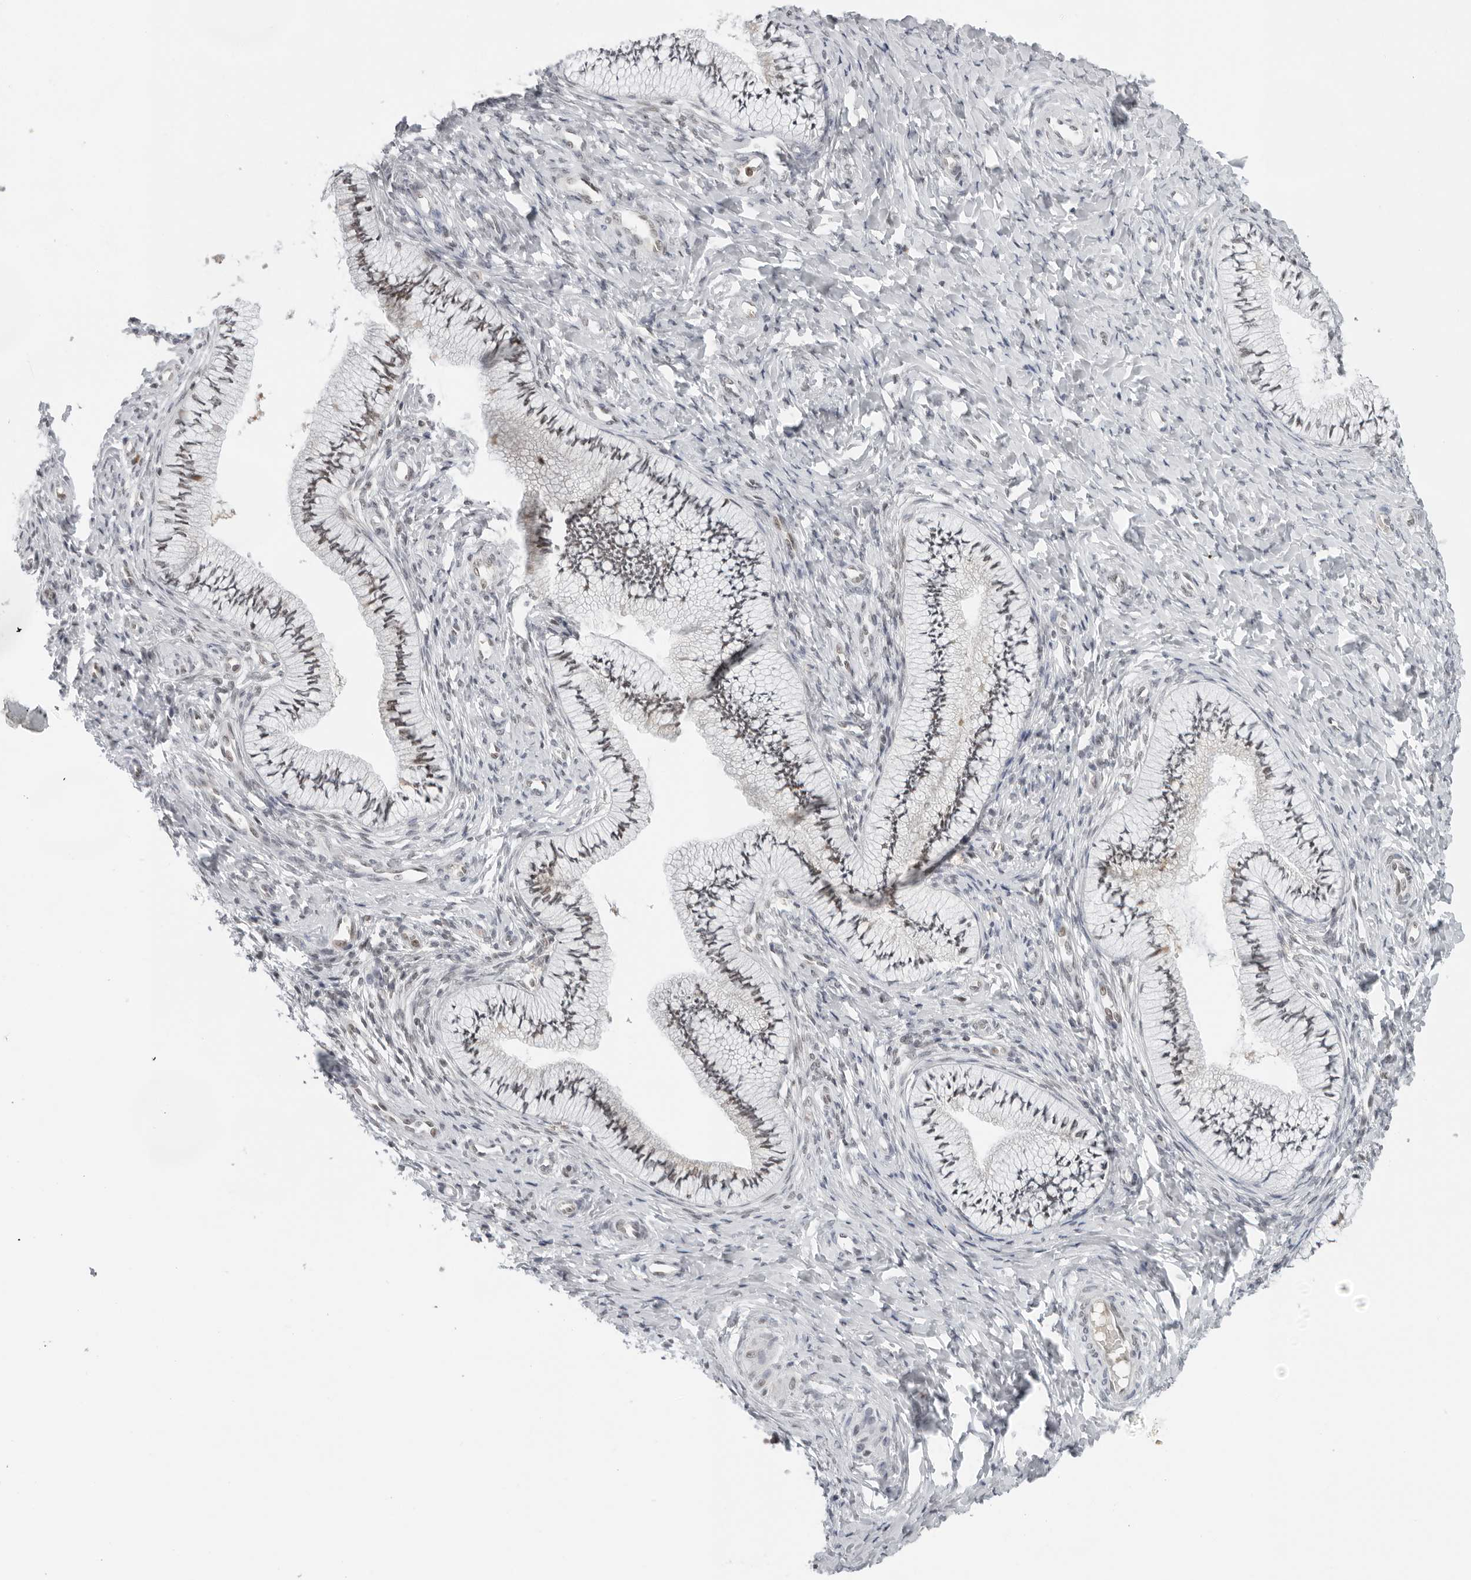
{"staining": {"intensity": "weak", "quantity": "<25%", "location": "nuclear"}, "tissue": "cervix", "cell_type": "Glandular cells", "image_type": "normal", "snomed": [{"axis": "morphology", "description": "Normal tissue, NOS"}, {"axis": "topography", "description": "Cervix"}], "caption": "IHC image of normal cervix stained for a protein (brown), which reveals no staining in glandular cells.", "gene": "TOX4", "patient": {"sex": "female", "age": 36}}